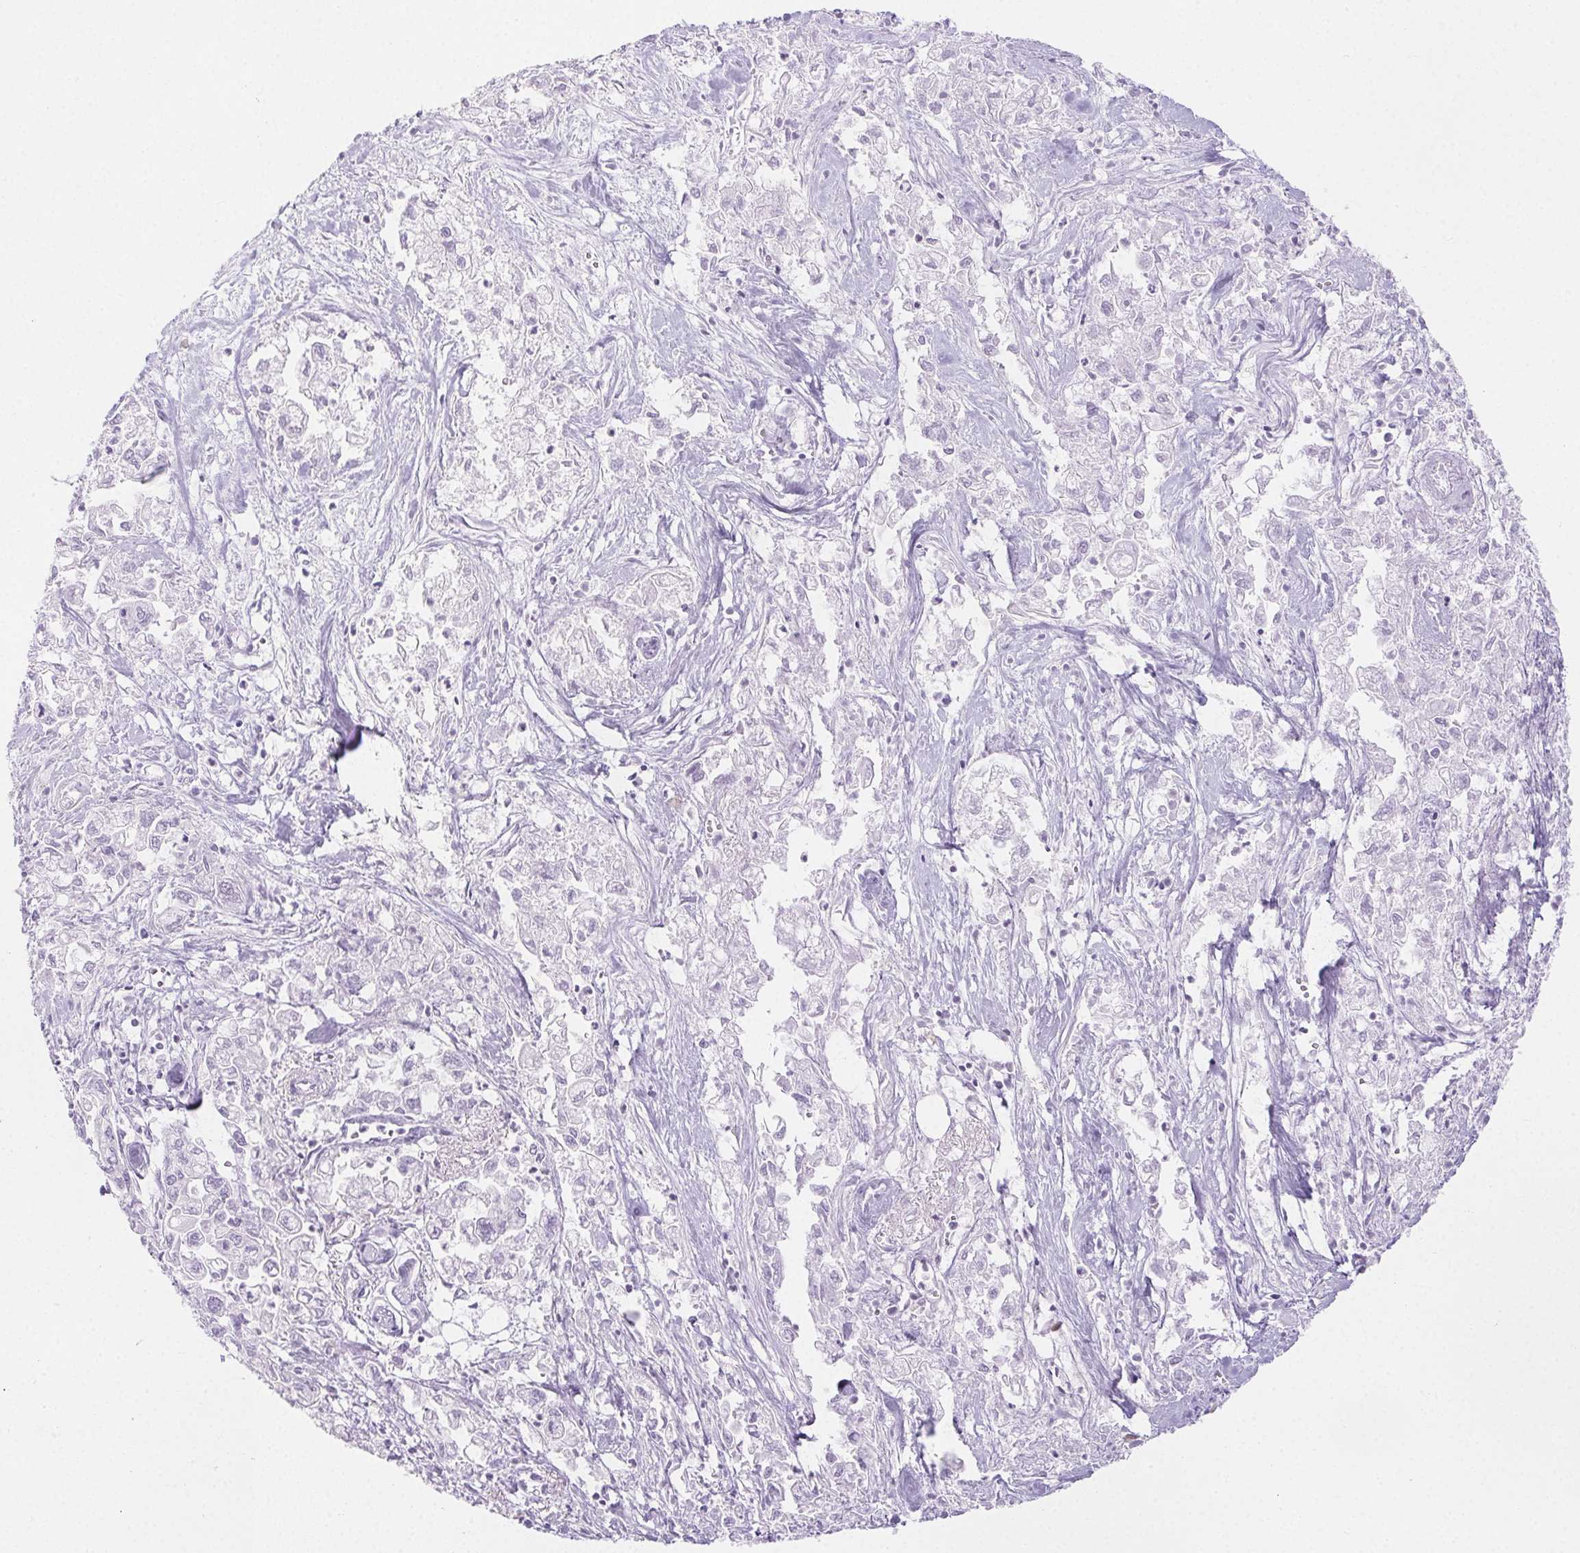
{"staining": {"intensity": "negative", "quantity": "none", "location": "none"}, "tissue": "pancreatic cancer", "cell_type": "Tumor cells", "image_type": "cancer", "snomed": [{"axis": "morphology", "description": "Adenocarcinoma, NOS"}, {"axis": "topography", "description": "Pancreas"}], "caption": "Tumor cells are negative for protein expression in human adenocarcinoma (pancreatic).", "gene": "PI3", "patient": {"sex": "male", "age": 72}}